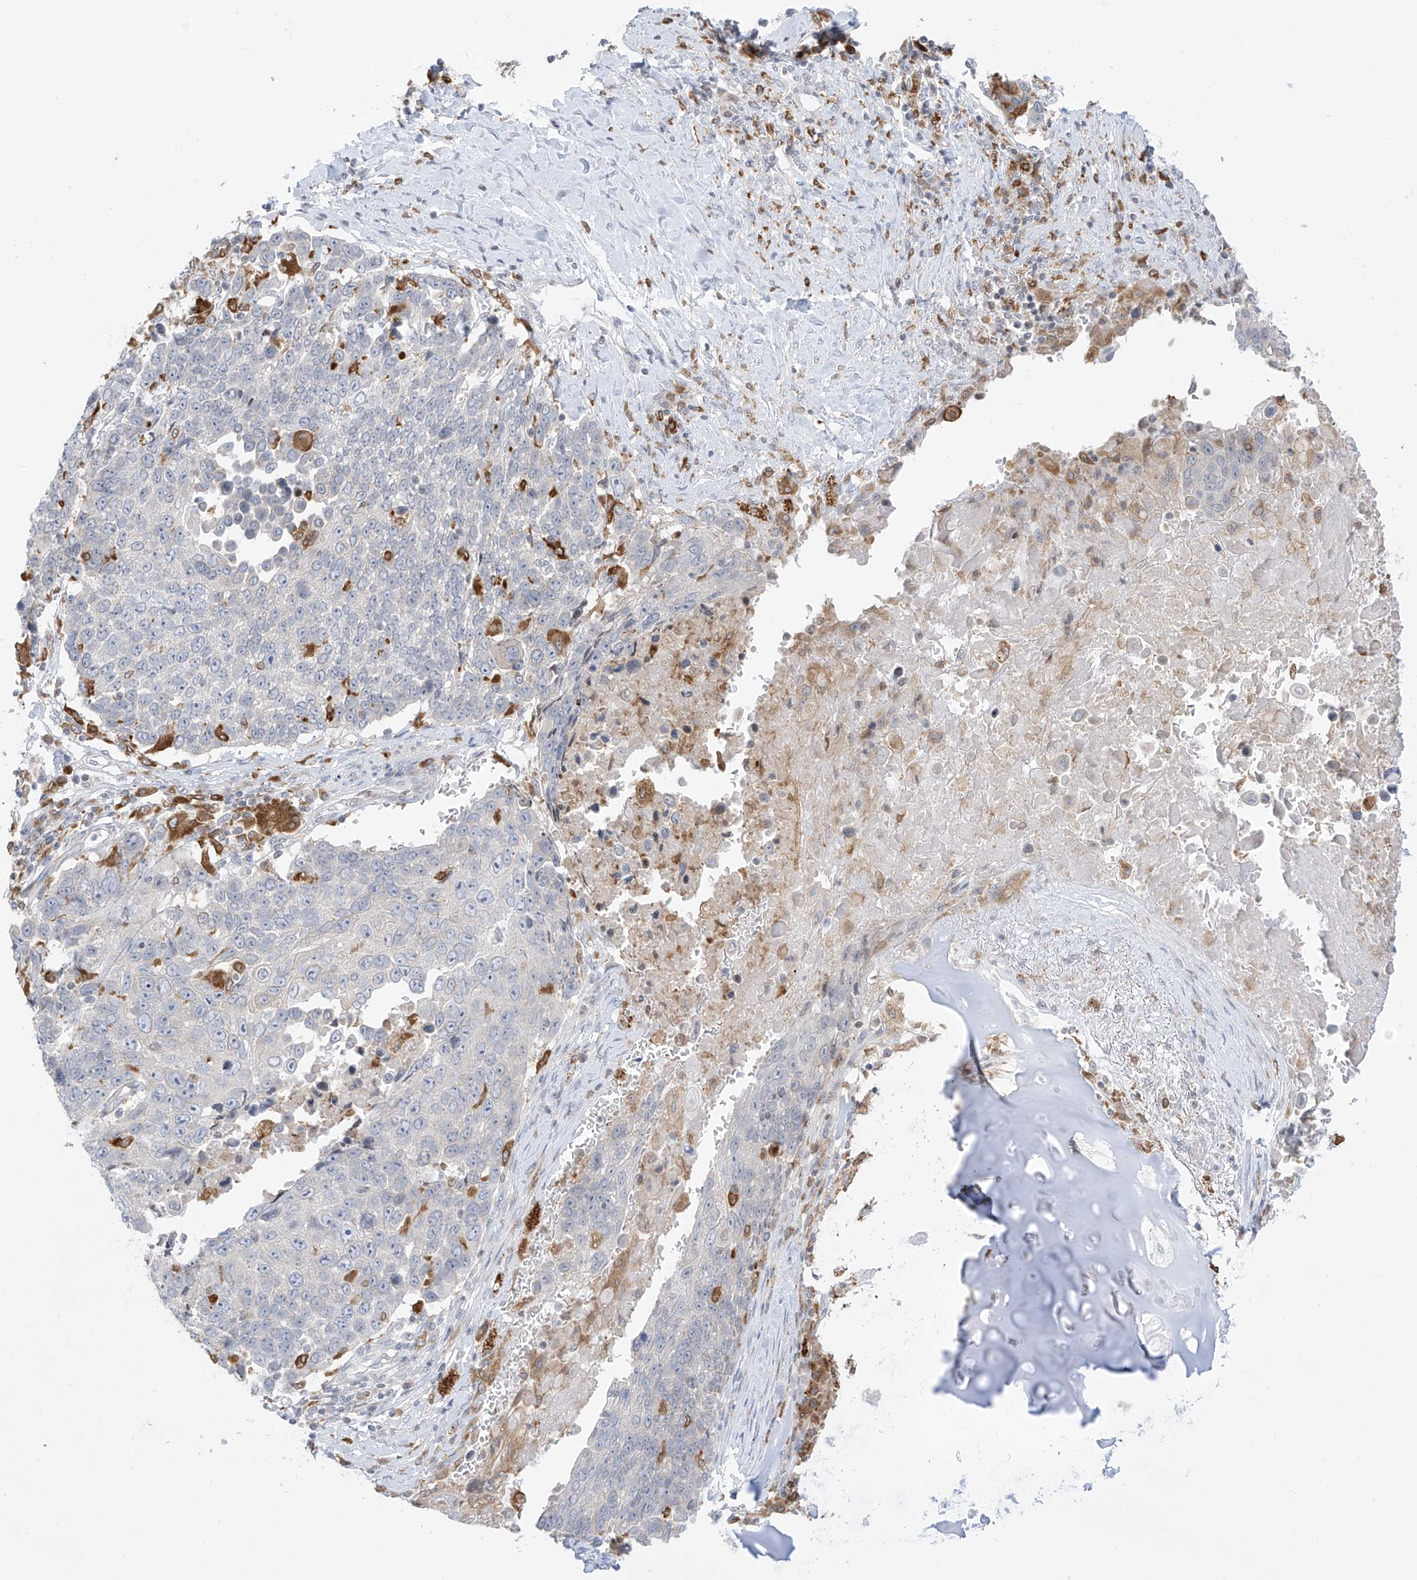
{"staining": {"intensity": "negative", "quantity": "none", "location": "none"}, "tissue": "lung cancer", "cell_type": "Tumor cells", "image_type": "cancer", "snomed": [{"axis": "morphology", "description": "Squamous cell carcinoma, NOS"}, {"axis": "topography", "description": "Lung"}], "caption": "A photomicrograph of human squamous cell carcinoma (lung) is negative for staining in tumor cells.", "gene": "TBXAS1", "patient": {"sex": "male", "age": 66}}